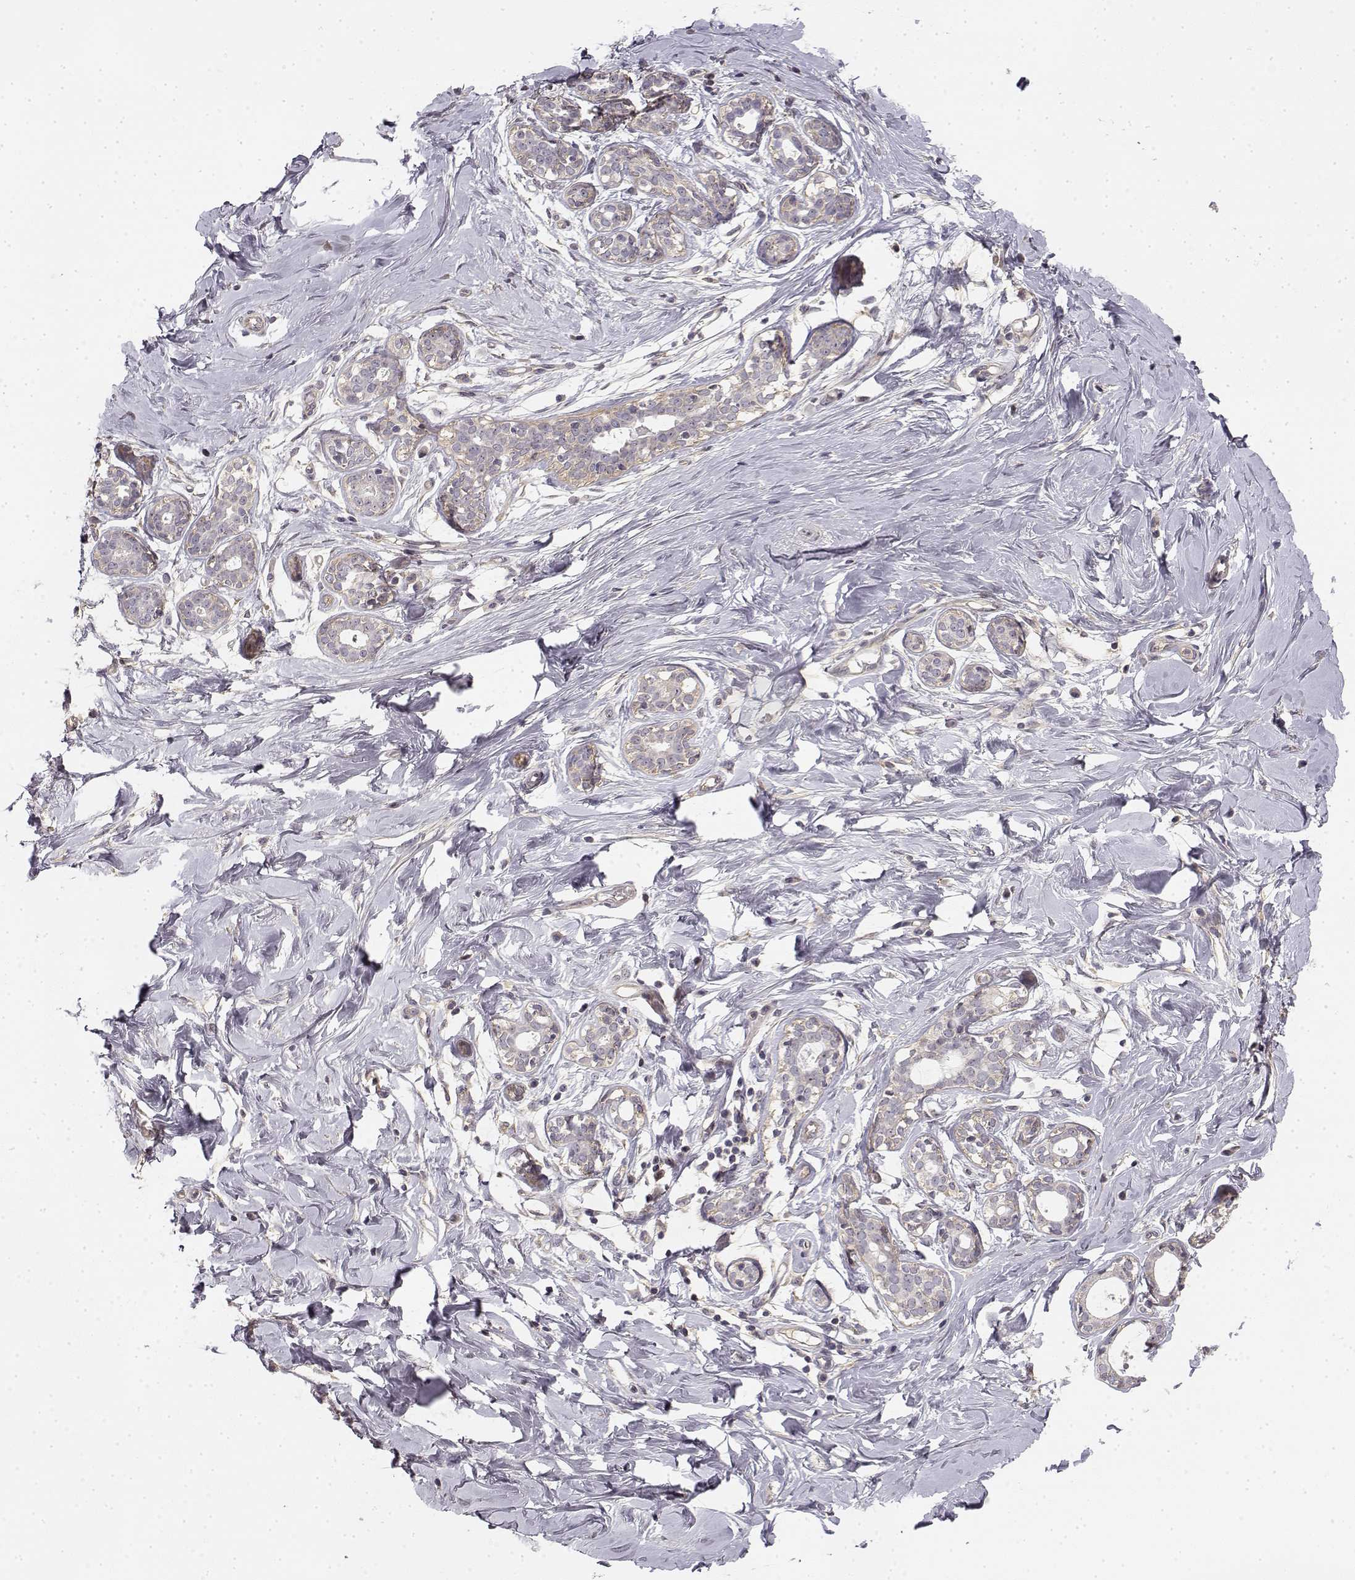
{"staining": {"intensity": "negative", "quantity": "none", "location": "none"}, "tissue": "breast", "cell_type": "Adipocytes", "image_type": "normal", "snomed": [{"axis": "morphology", "description": "Normal tissue, NOS"}, {"axis": "topography", "description": "Breast"}], "caption": "High power microscopy histopathology image of an IHC photomicrograph of benign breast, revealing no significant positivity in adipocytes. (DAB immunohistochemistry (IHC), high magnification).", "gene": "MED12L", "patient": {"sex": "female", "age": 27}}